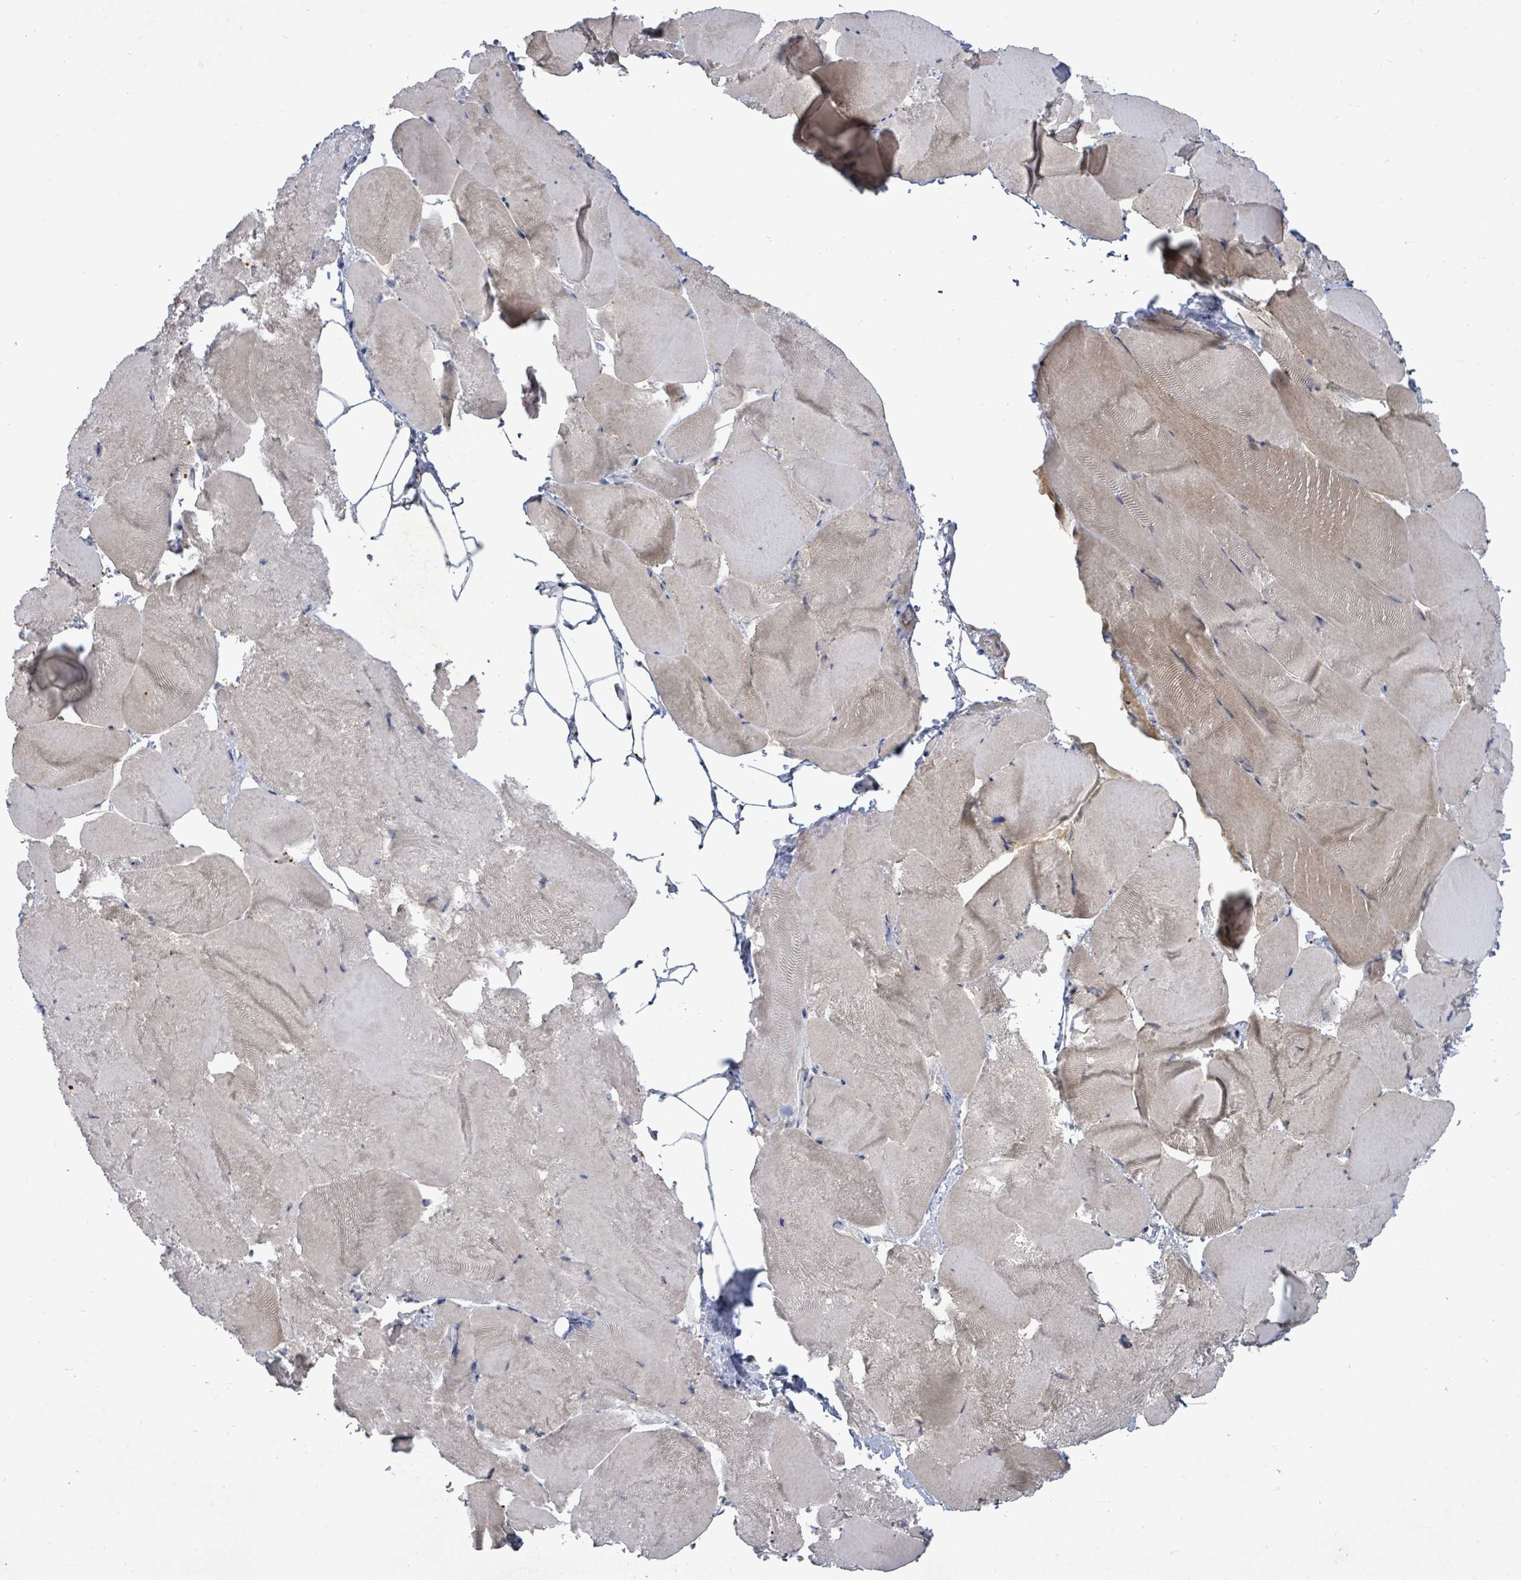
{"staining": {"intensity": "negative", "quantity": "none", "location": "none"}, "tissue": "skeletal muscle", "cell_type": "Myocytes", "image_type": "normal", "snomed": [{"axis": "morphology", "description": "Normal tissue, NOS"}, {"axis": "topography", "description": "Skeletal muscle"}], "caption": "IHC micrograph of normal human skeletal muscle stained for a protein (brown), which demonstrates no staining in myocytes. (Immunohistochemistry, brightfield microscopy, high magnification).", "gene": "CT45A10", "patient": {"sex": "female", "age": 64}}